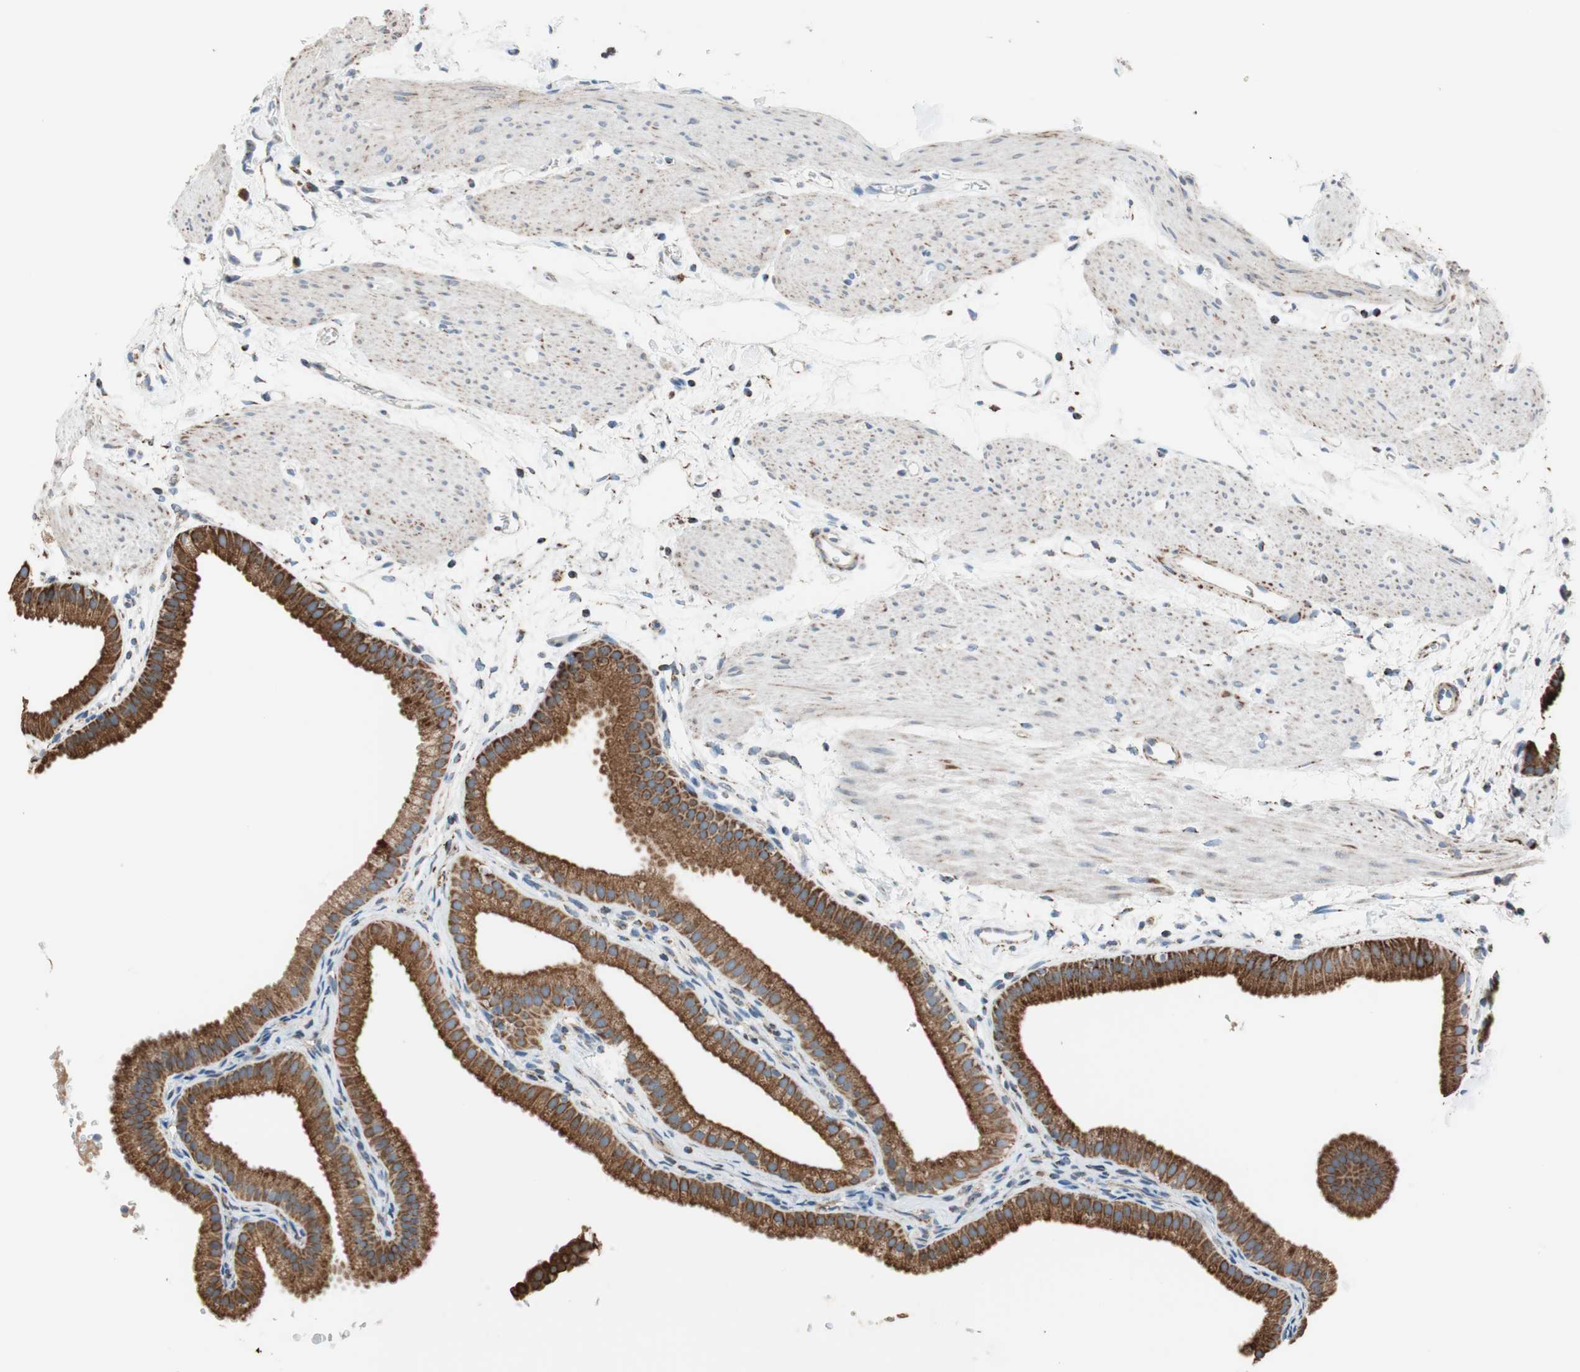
{"staining": {"intensity": "strong", "quantity": ">75%", "location": "cytoplasmic/membranous"}, "tissue": "gallbladder", "cell_type": "Glandular cells", "image_type": "normal", "snomed": [{"axis": "morphology", "description": "Normal tissue, NOS"}, {"axis": "topography", "description": "Gallbladder"}], "caption": "Glandular cells demonstrate strong cytoplasmic/membranous expression in approximately >75% of cells in unremarkable gallbladder.", "gene": "PCSK4", "patient": {"sex": "female", "age": 64}}